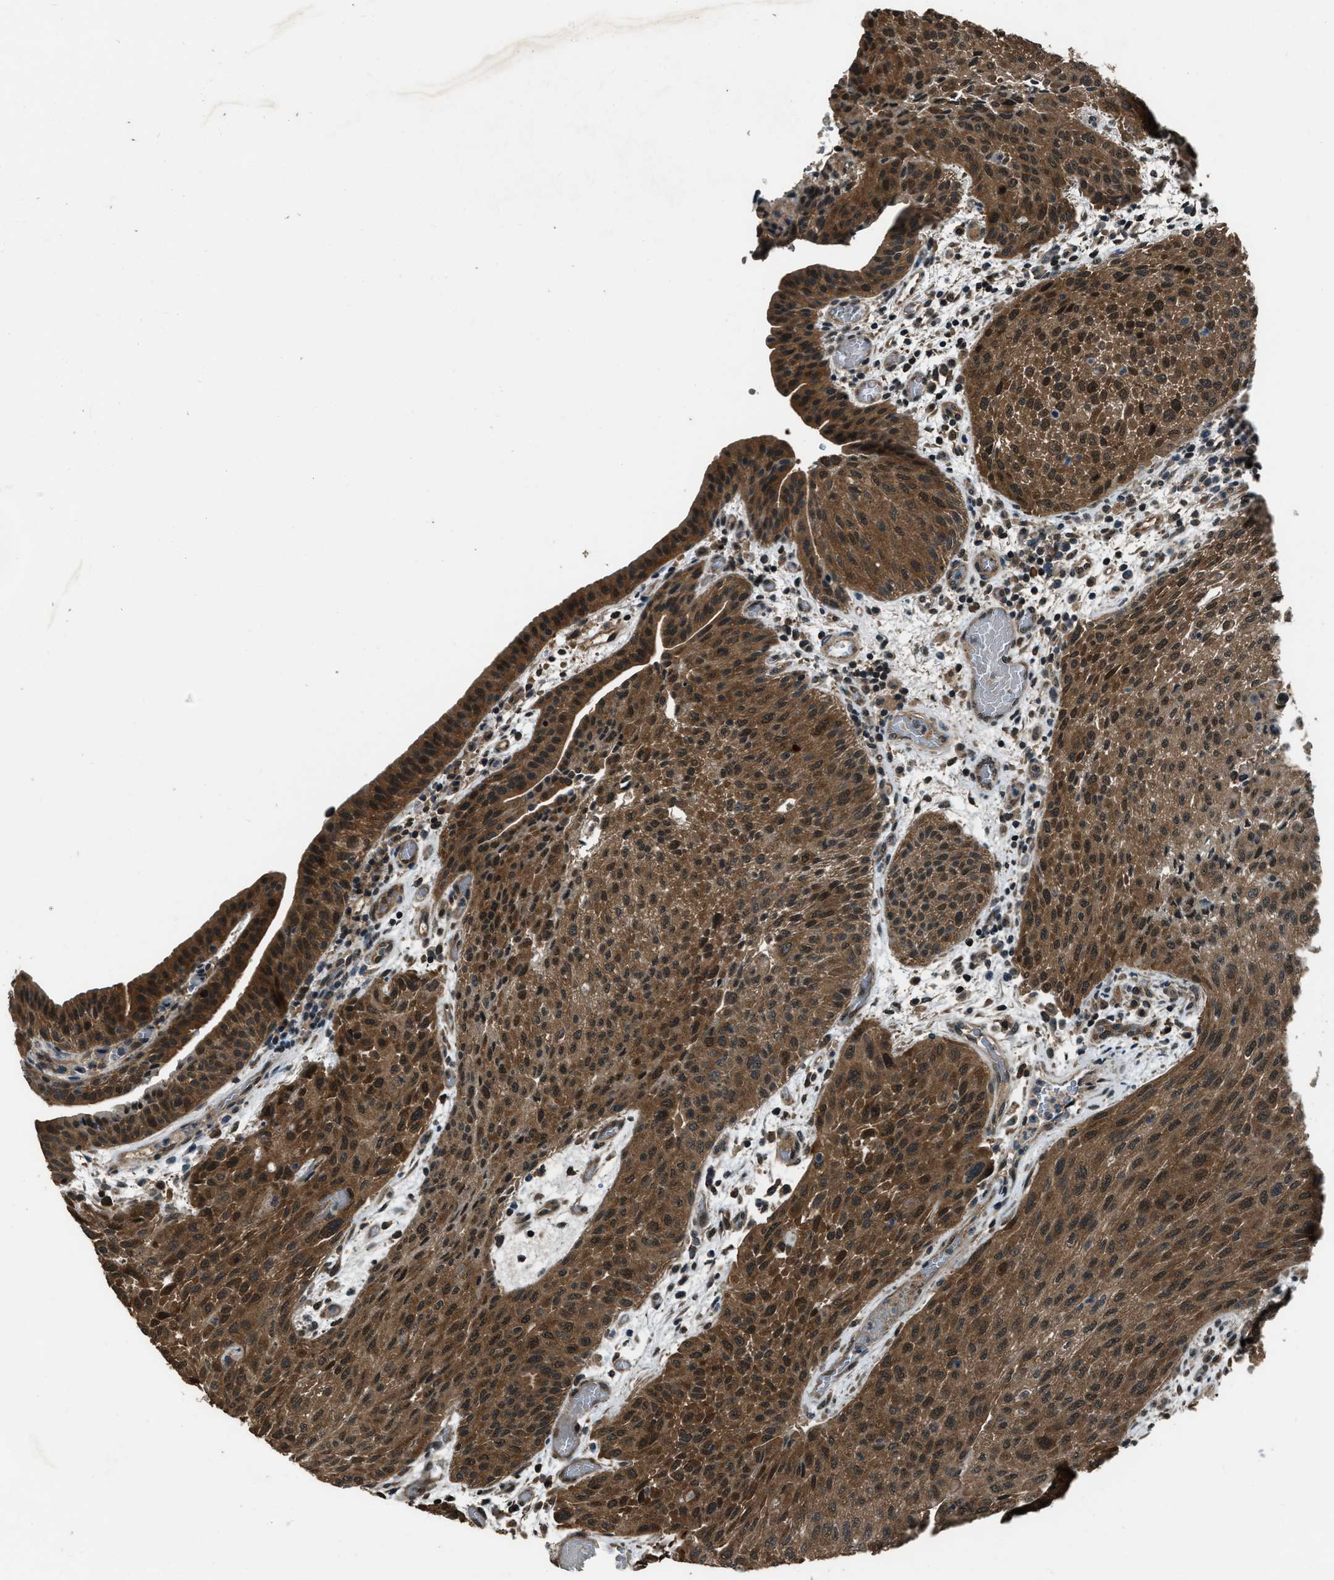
{"staining": {"intensity": "strong", "quantity": ">75%", "location": "cytoplasmic/membranous,nuclear"}, "tissue": "urothelial cancer", "cell_type": "Tumor cells", "image_type": "cancer", "snomed": [{"axis": "morphology", "description": "Urothelial carcinoma, Low grade"}, {"axis": "morphology", "description": "Urothelial carcinoma, High grade"}, {"axis": "topography", "description": "Urinary bladder"}], "caption": "A brown stain highlights strong cytoplasmic/membranous and nuclear positivity of a protein in urothelial carcinoma (high-grade) tumor cells. Using DAB (3,3'-diaminobenzidine) (brown) and hematoxylin (blue) stains, captured at high magnification using brightfield microscopy.", "gene": "NUDCD3", "patient": {"sex": "male", "age": 35}}